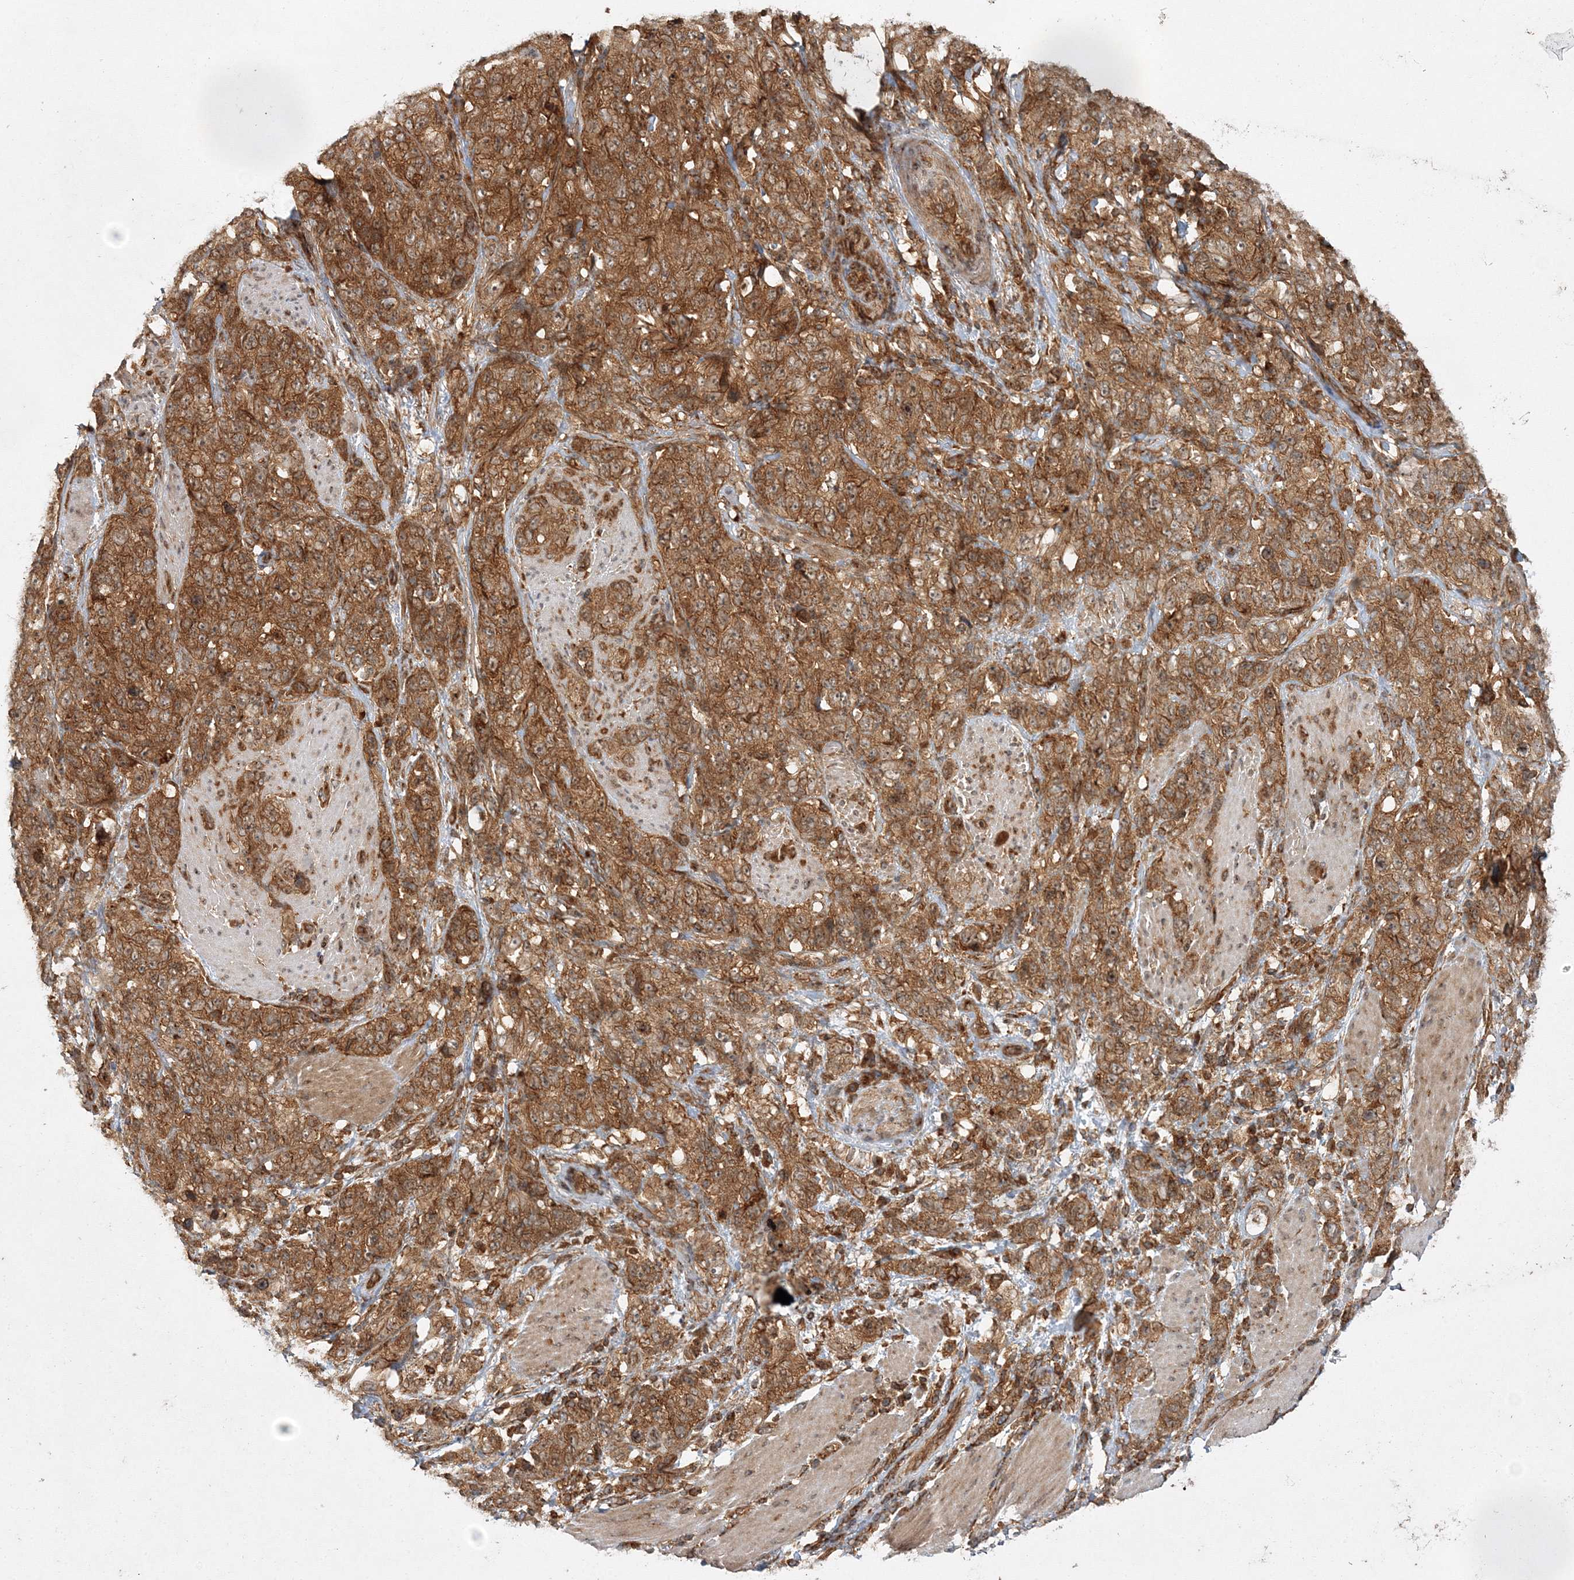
{"staining": {"intensity": "moderate", "quantity": ">75%", "location": "cytoplasmic/membranous"}, "tissue": "stomach cancer", "cell_type": "Tumor cells", "image_type": "cancer", "snomed": [{"axis": "morphology", "description": "Adenocarcinoma, NOS"}, {"axis": "topography", "description": "Stomach"}], "caption": "Protein expression analysis of human adenocarcinoma (stomach) reveals moderate cytoplasmic/membranous positivity in about >75% of tumor cells.", "gene": "WDR37", "patient": {"sex": "male", "age": 48}}